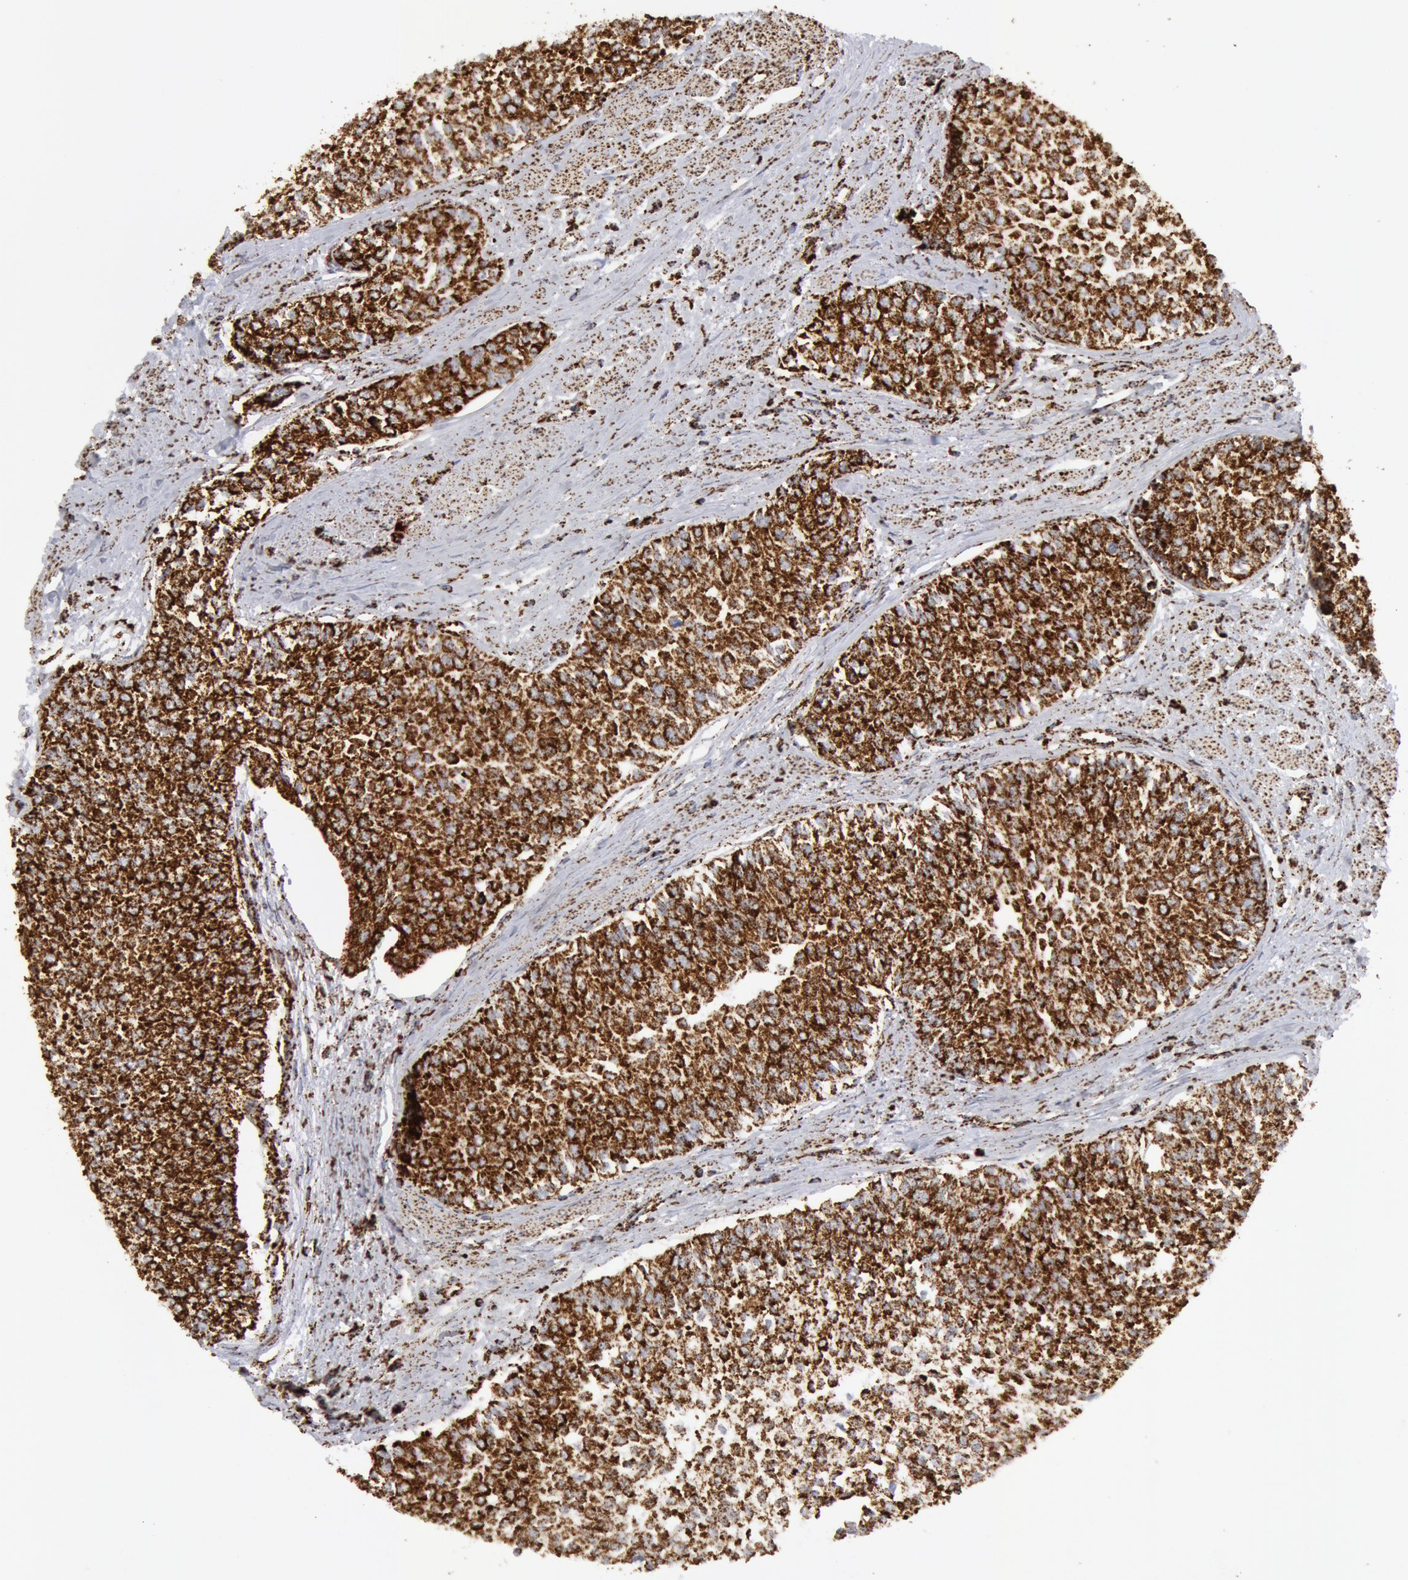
{"staining": {"intensity": "strong", "quantity": ">75%", "location": "cytoplasmic/membranous"}, "tissue": "urothelial cancer", "cell_type": "Tumor cells", "image_type": "cancer", "snomed": [{"axis": "morphology", "description": "Urothelial carcinoma, Low grade"}, {"axis": "topography", "description": "Urinary bladder"}], "caption": "Urothelial cancer stained for a protein demonstrates strong cytoplasmic/membranous positivity in tumor cells.", "gene": "ATP5F1B", "patient": {"sex": "female", "age": 73}}